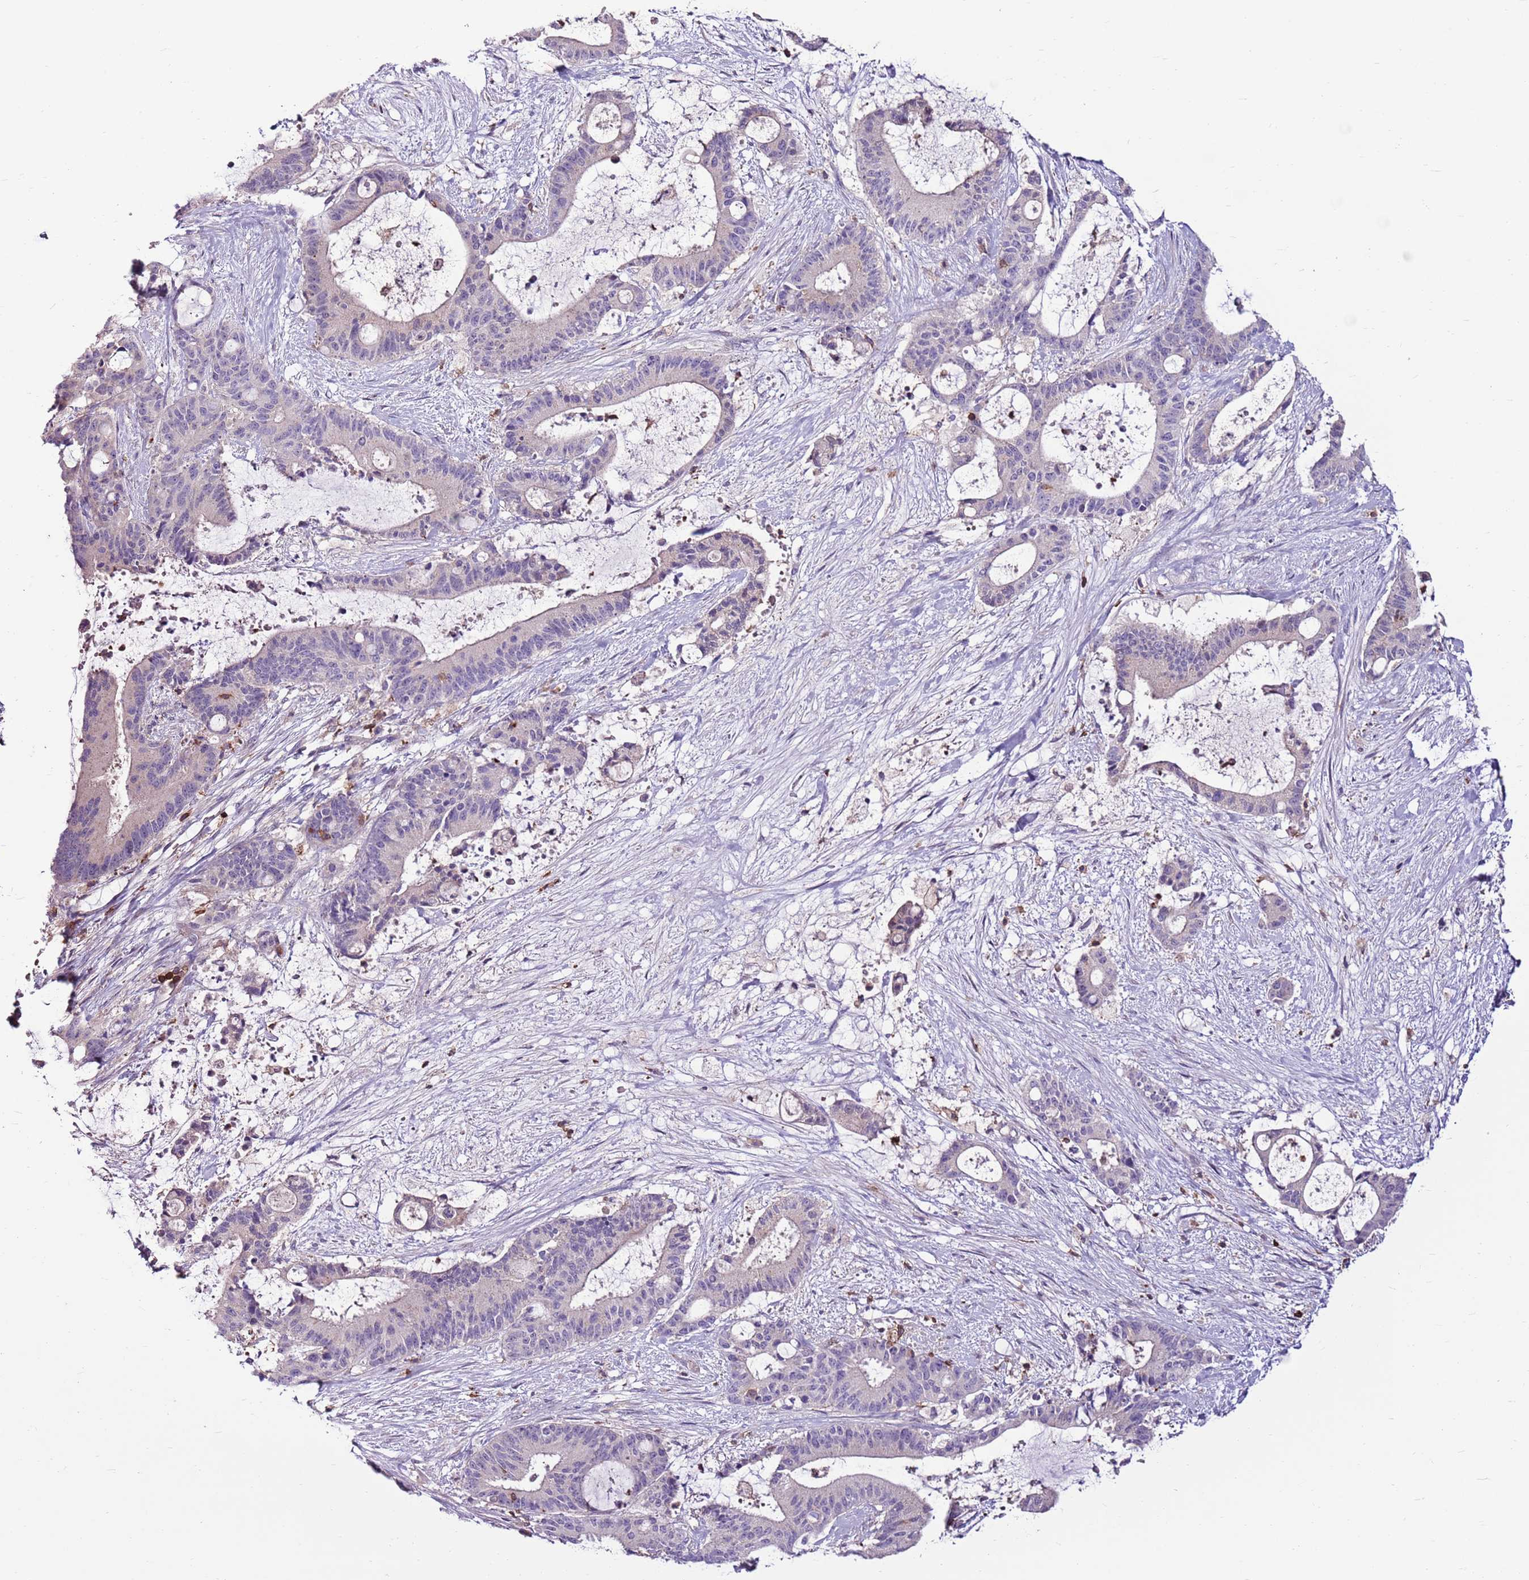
{"staining": {"intensity": "negative", "quantity": "none", "location": "none"}, "tissue": "liver cancer", "cell_type": "Tumor cells", "image_type": "cancer", "snomed": [{"axis": "morphology", "description": "Normal tissue, NOS"}, {"axis": "morphology", "description": "Cholangiocarcinoma"}, {"axis": "topography", "description": "Liver"}, {"axis": "topography", "description": "Peripheral nerve tissue"}], "caption": "Tumor cells show no significant staining in liver cholangiocarcinoma.", "gene": "ZSWIM1", "patient": {"sex": "female", "age": 73}}